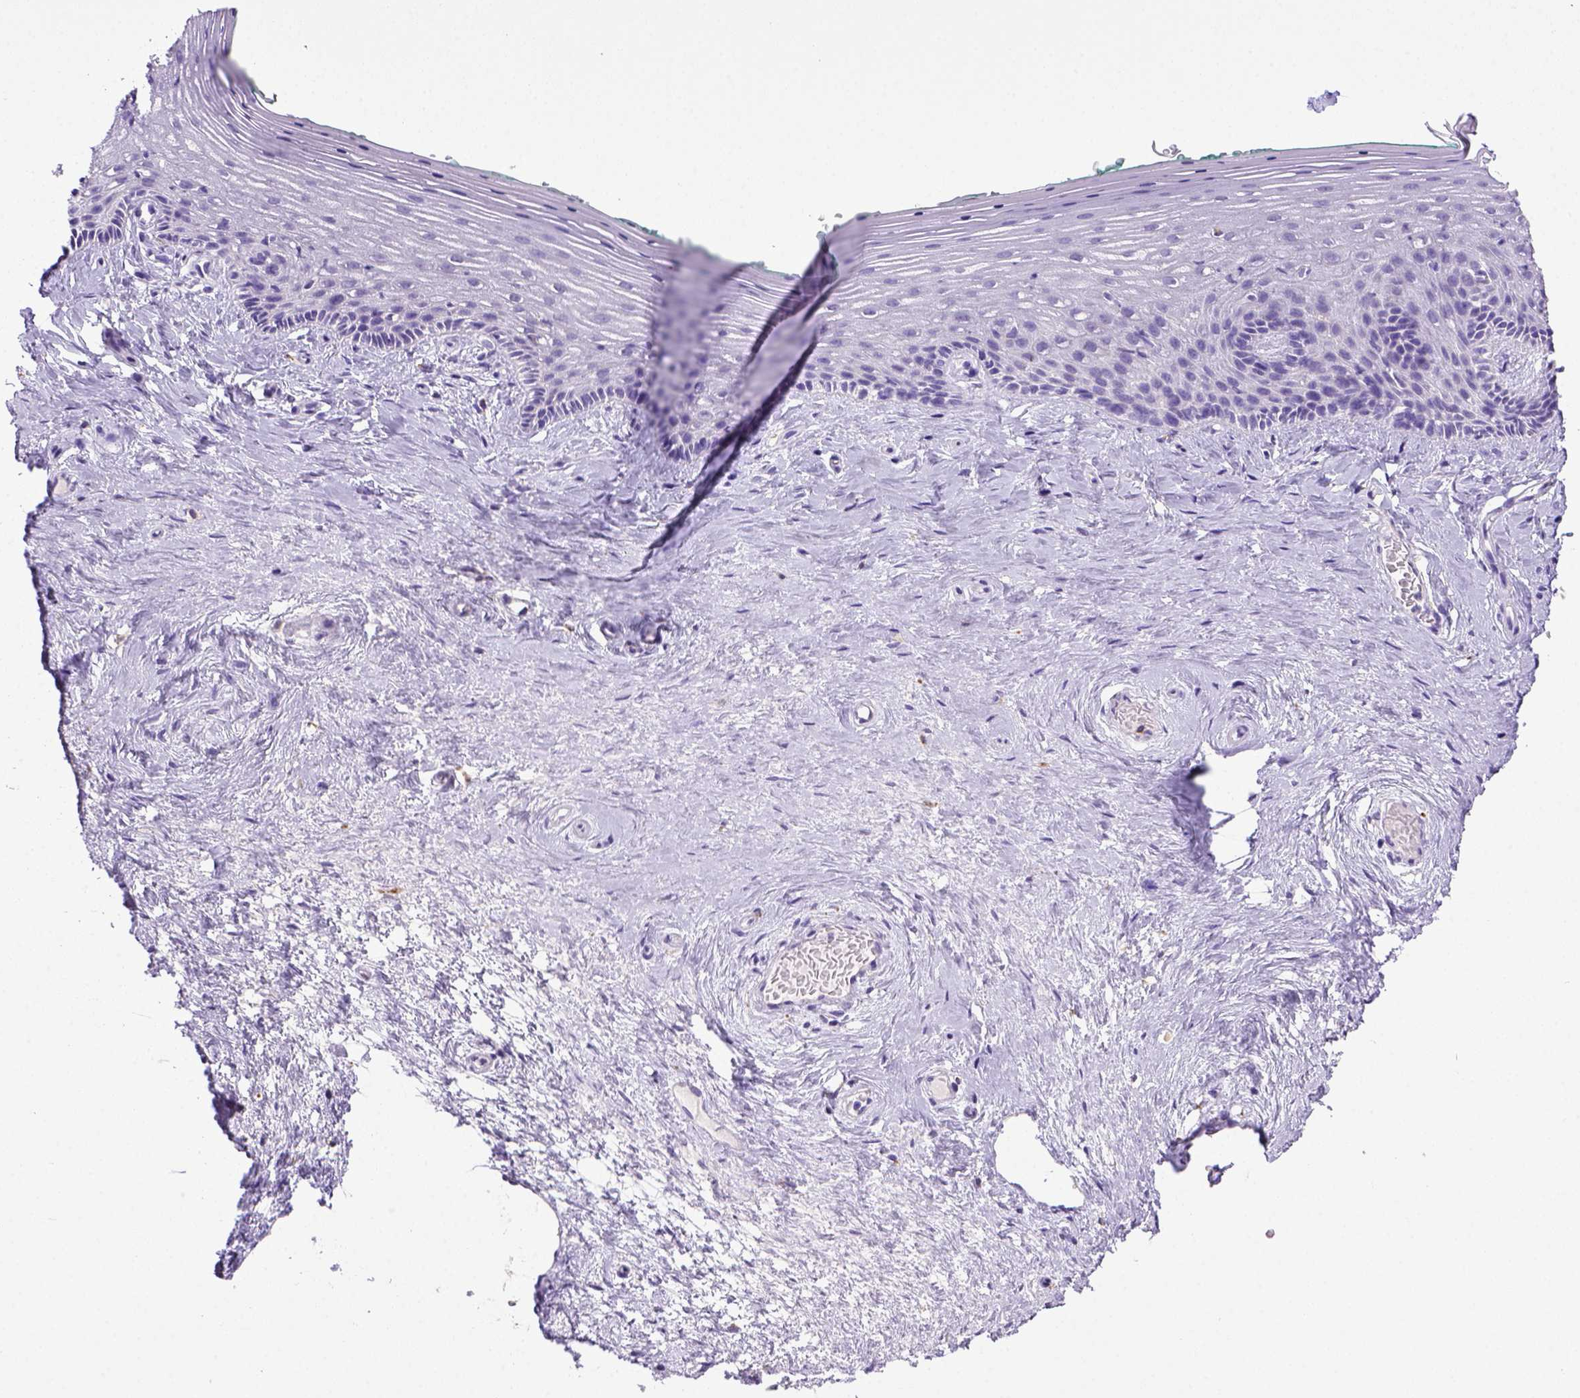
{"staining": {"intensity": "negative", "quantity": "none", "location": "none"}, "tissue": "vagina", "cell_type": "Squamous epithelial cells", "image_type": "normal", "snomed": [{"axis": "morphology", "description": "Normal tissue, NOS"}, {"axis": "topography", "description": "Vagina"}], "caption": "Photomicrograph shows no significant protein positivity in squamous epithelial cells of benign vagina.", "gene": "CD68", "patient": {"sex": "female", "age": 45}}